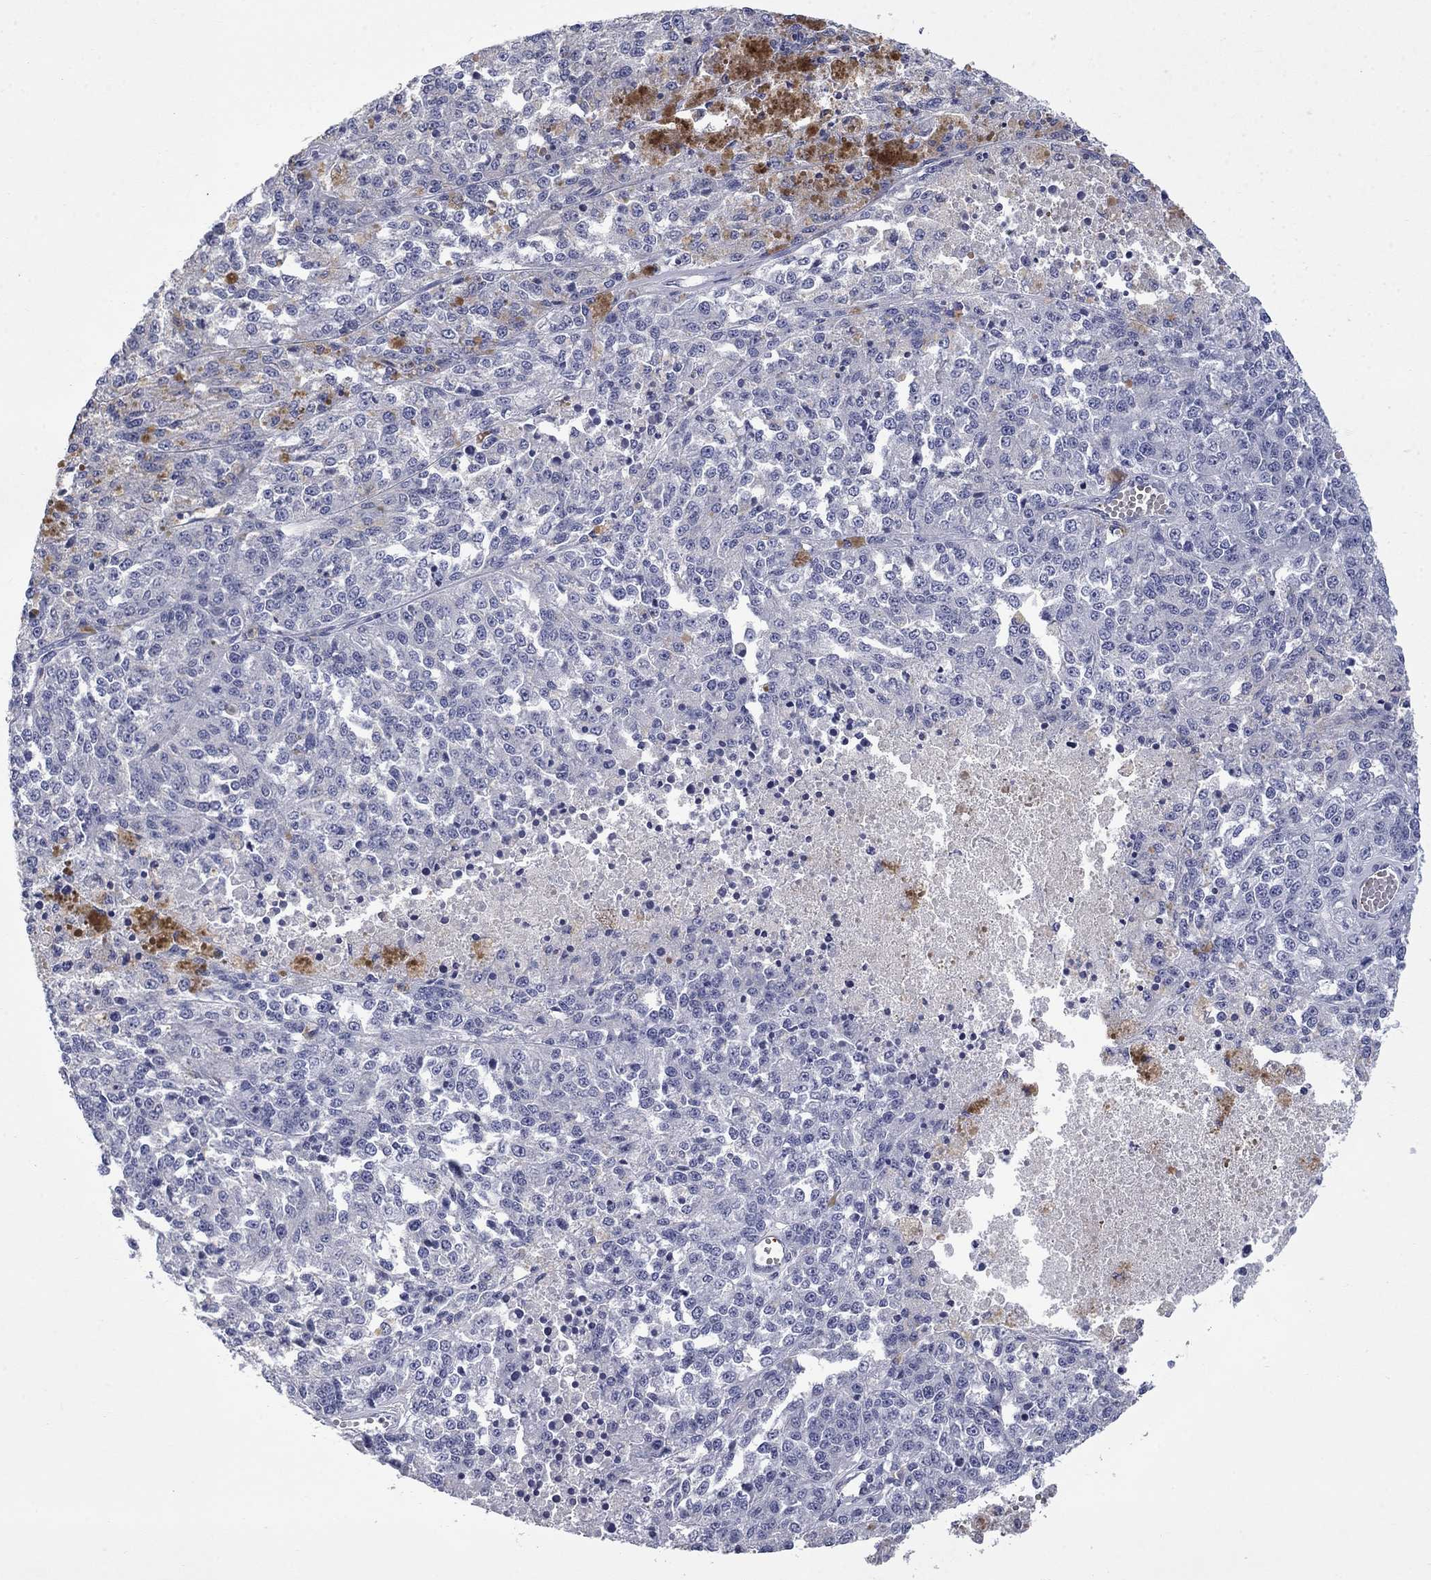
{"staining": {"intensity": "negative", "quantity": "none", "location": "none"}, "tissue": "melanoma", "cell_type": "Tumor cells", "image_type": "cancer", "snomed": [{"axis": "morphology", "description": "Malignant melanoma, Metastatic site"}, {"axis": "topography", "description": "Lymph node"}], "caption": "The photomicrograph shows no significant positivity in tumor cells of malignant melanoma (metastatic site).", "gene": "PLEK", "patient": {"sex": "female", "age": 64}}